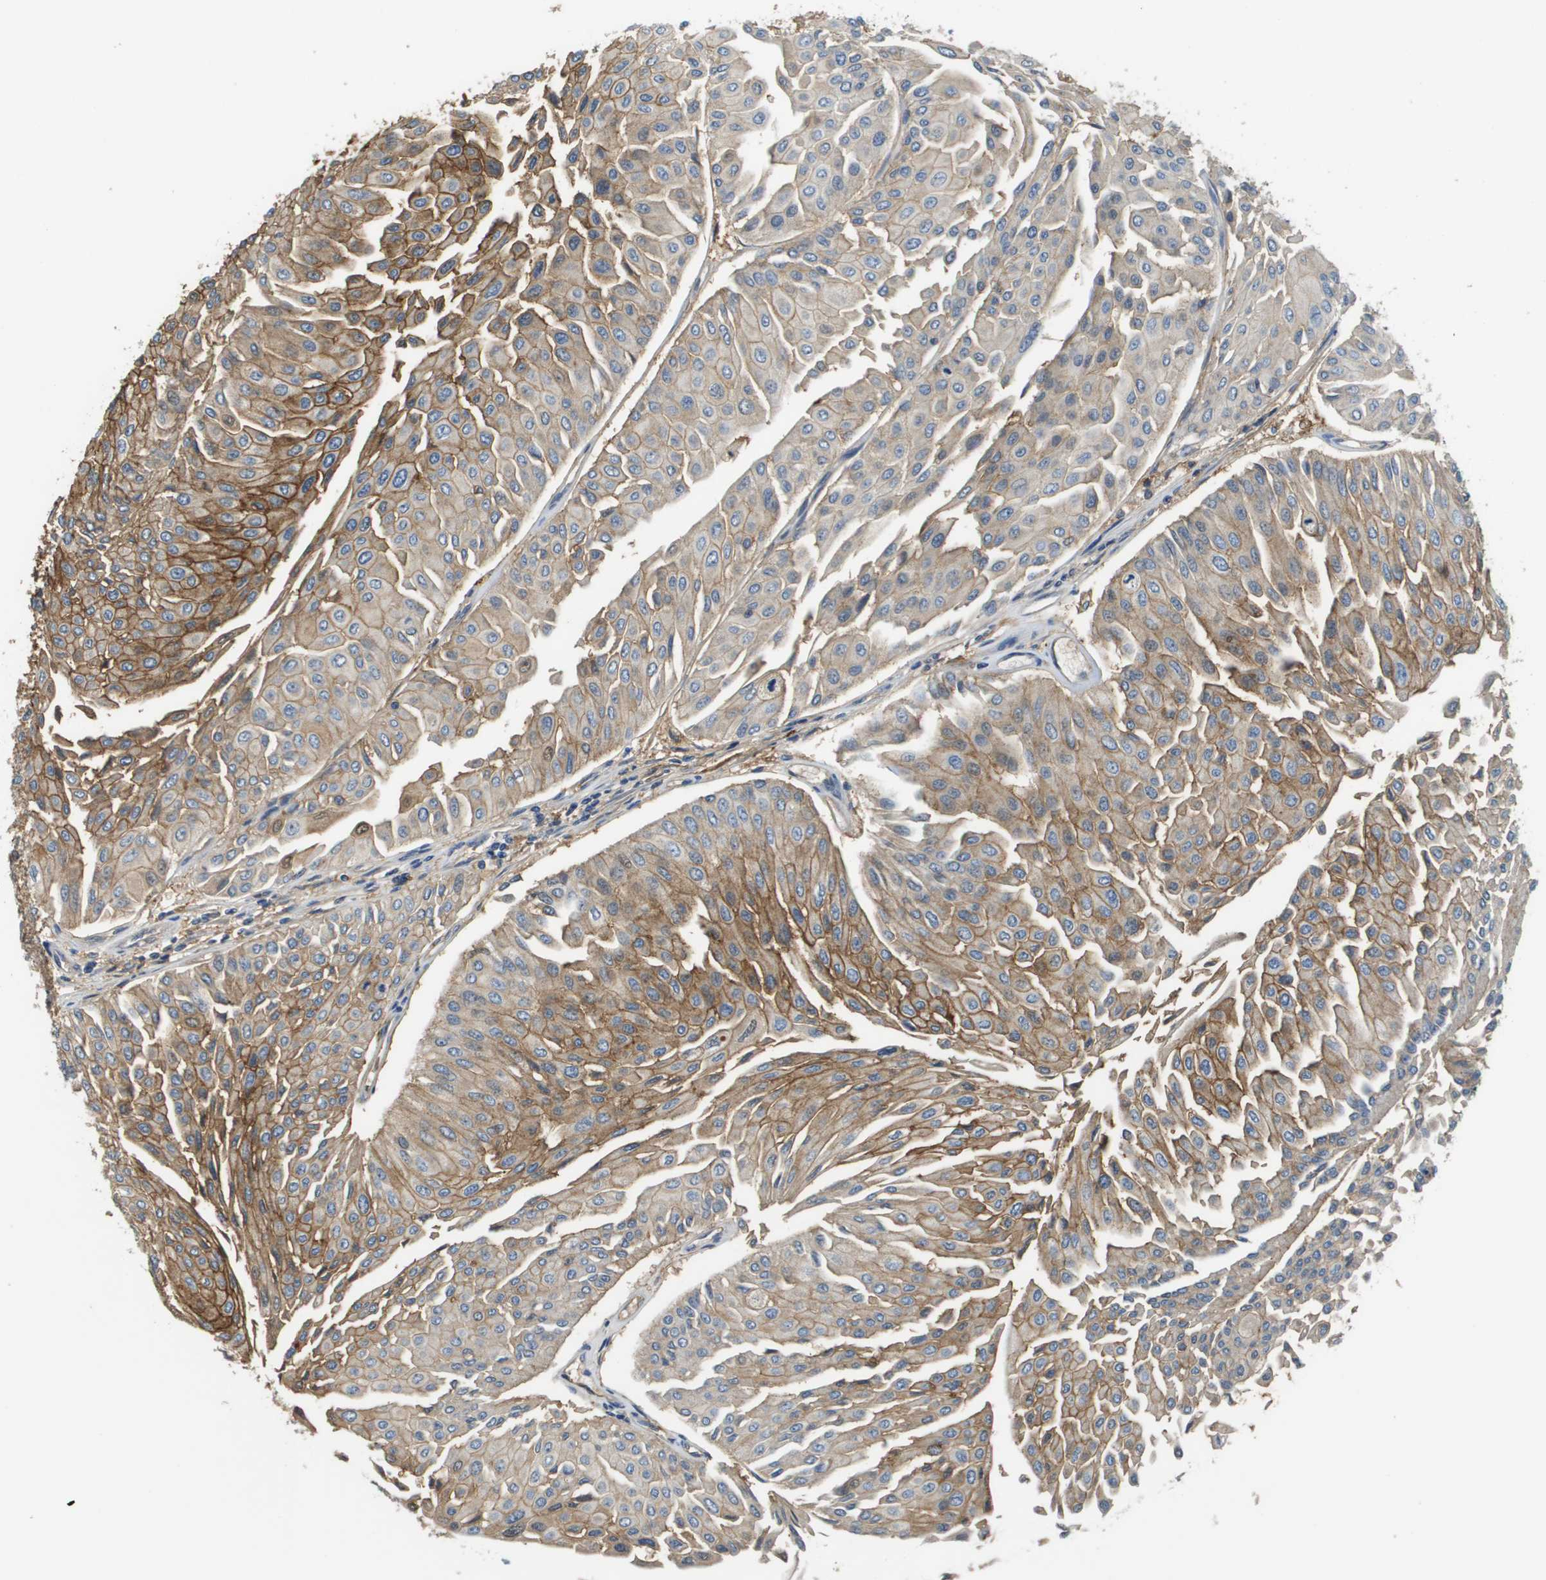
{"staining": {"intensity": "moderate", "quantity": ">75%", "location": "cytoplasmic/membranous"}, "tissue": "urothelial cancer", "cell_type": "Tumor cells", "image_type": "cancer", "snomed": [{"axis": "morphology", "description": "Urothelial carcinoma, Low grade"}, {"axis": "topography", "description": "Urinary bladder"}], "caption": "Immunohistochemistry histopathology image of neoplastic tissue: human urothelial cancer stained using IHC reveals medium levels of moderate protein expression localized specifically in the cytoplasmic/membranous of tumor cells, appearing as a cytoplasmic/membranous brown color.", "gene": "SLC16A3", "patient": {"sex": "male", "age": 67}}